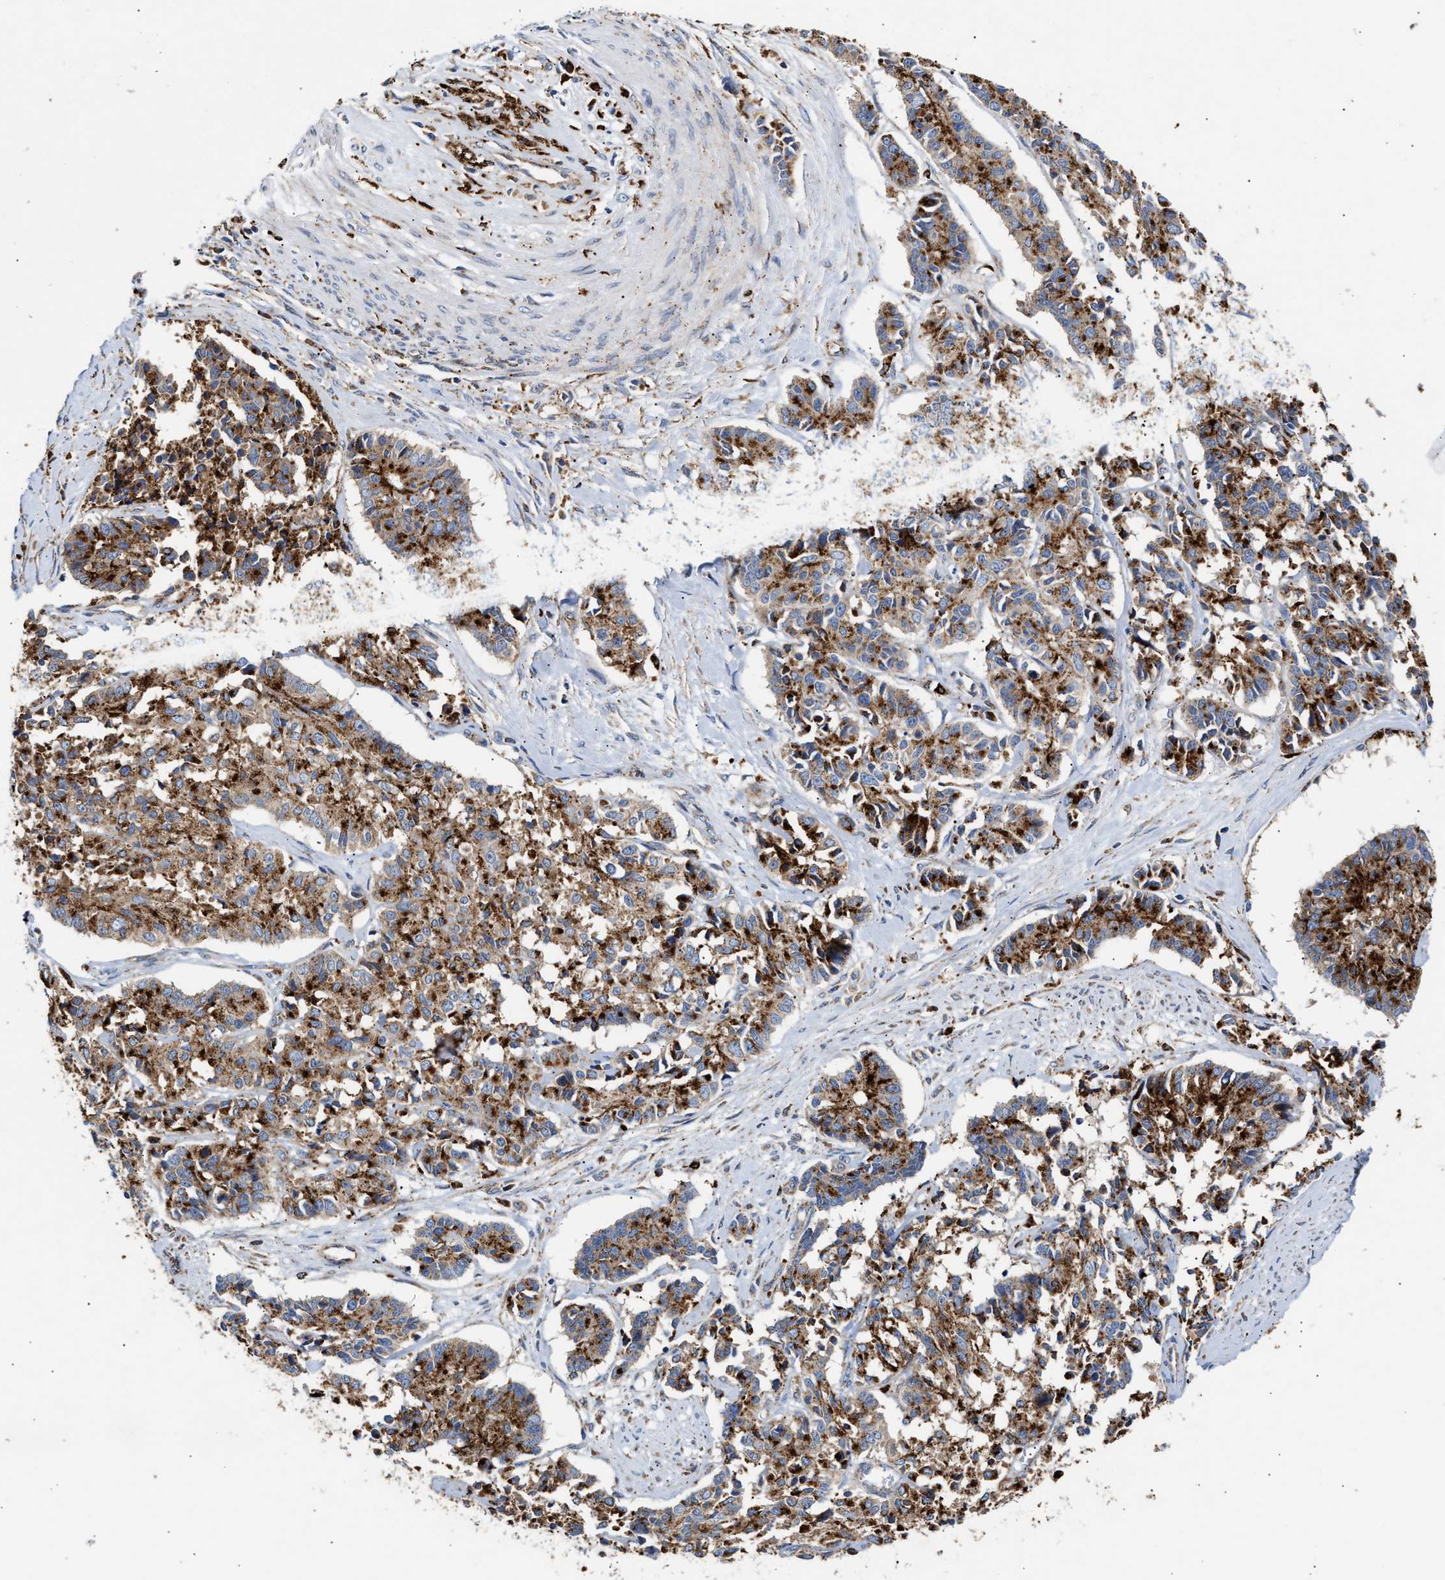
{"staining": {"intensity": "strong", "quantity": ">75%", "location": "cytoplasmic/membranous"}, "tissue": "cervical cancer", "cell_type": "Tumor cells", "image_type": "cancer", "snomed": [{"axis": "morphology", "description": "Squamous cell carcinoma, NOS"}, {"axis": "topography", "description": "Cervix"}], "caption": "This is a histology image of IHC staining of cervical cancer, which shows strong positivity in the cytoplasmic/membranous of tumor cells.", "gene": "CCDC146", "patient": {"sex": "female", "age": 35}}